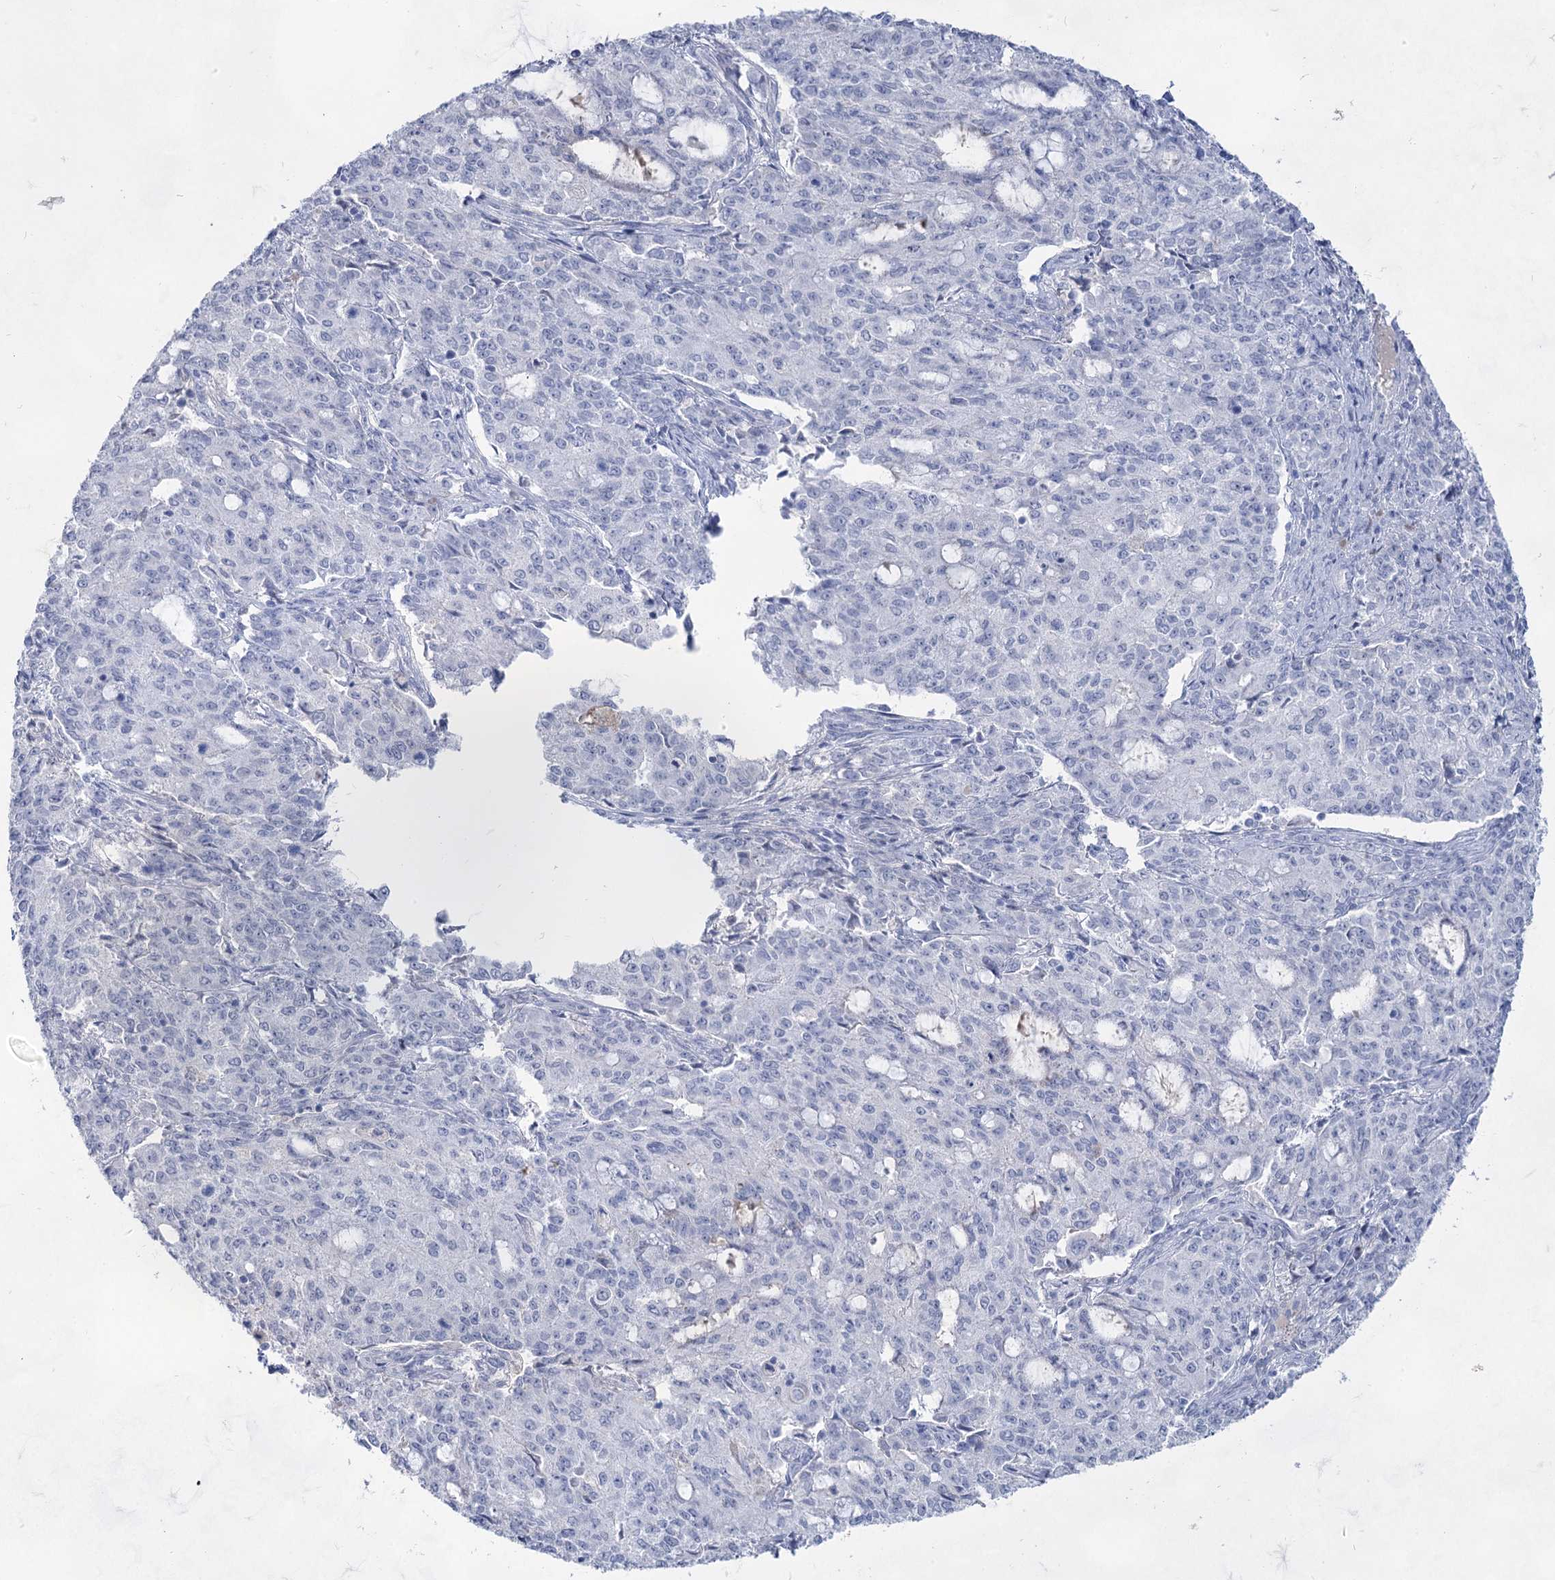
{"staining": {"intensity": "negative", "quantity": "none", "location": "none"}, "tissue": "endometrial cancer", "cell_type": "Tumor cells", "image_type": "cancer", "snomed": [{"axis": "morphology", "description": "Adenocarcinoma, NOS"}, {"axis": "topography", "description": "Endometrium"}], "caption": "Immunohistochemistry (IHC) photomicrograph of adenocarcinoma (endometrial) stained for a protein (brown), which displays no staining in tumor cells. The staining is performed using DAB brown chromogen with nuclei counter-stained in using hematoxylin.", "gene": "ACRV1", "patient": {"sex": "female", "age": 50}}